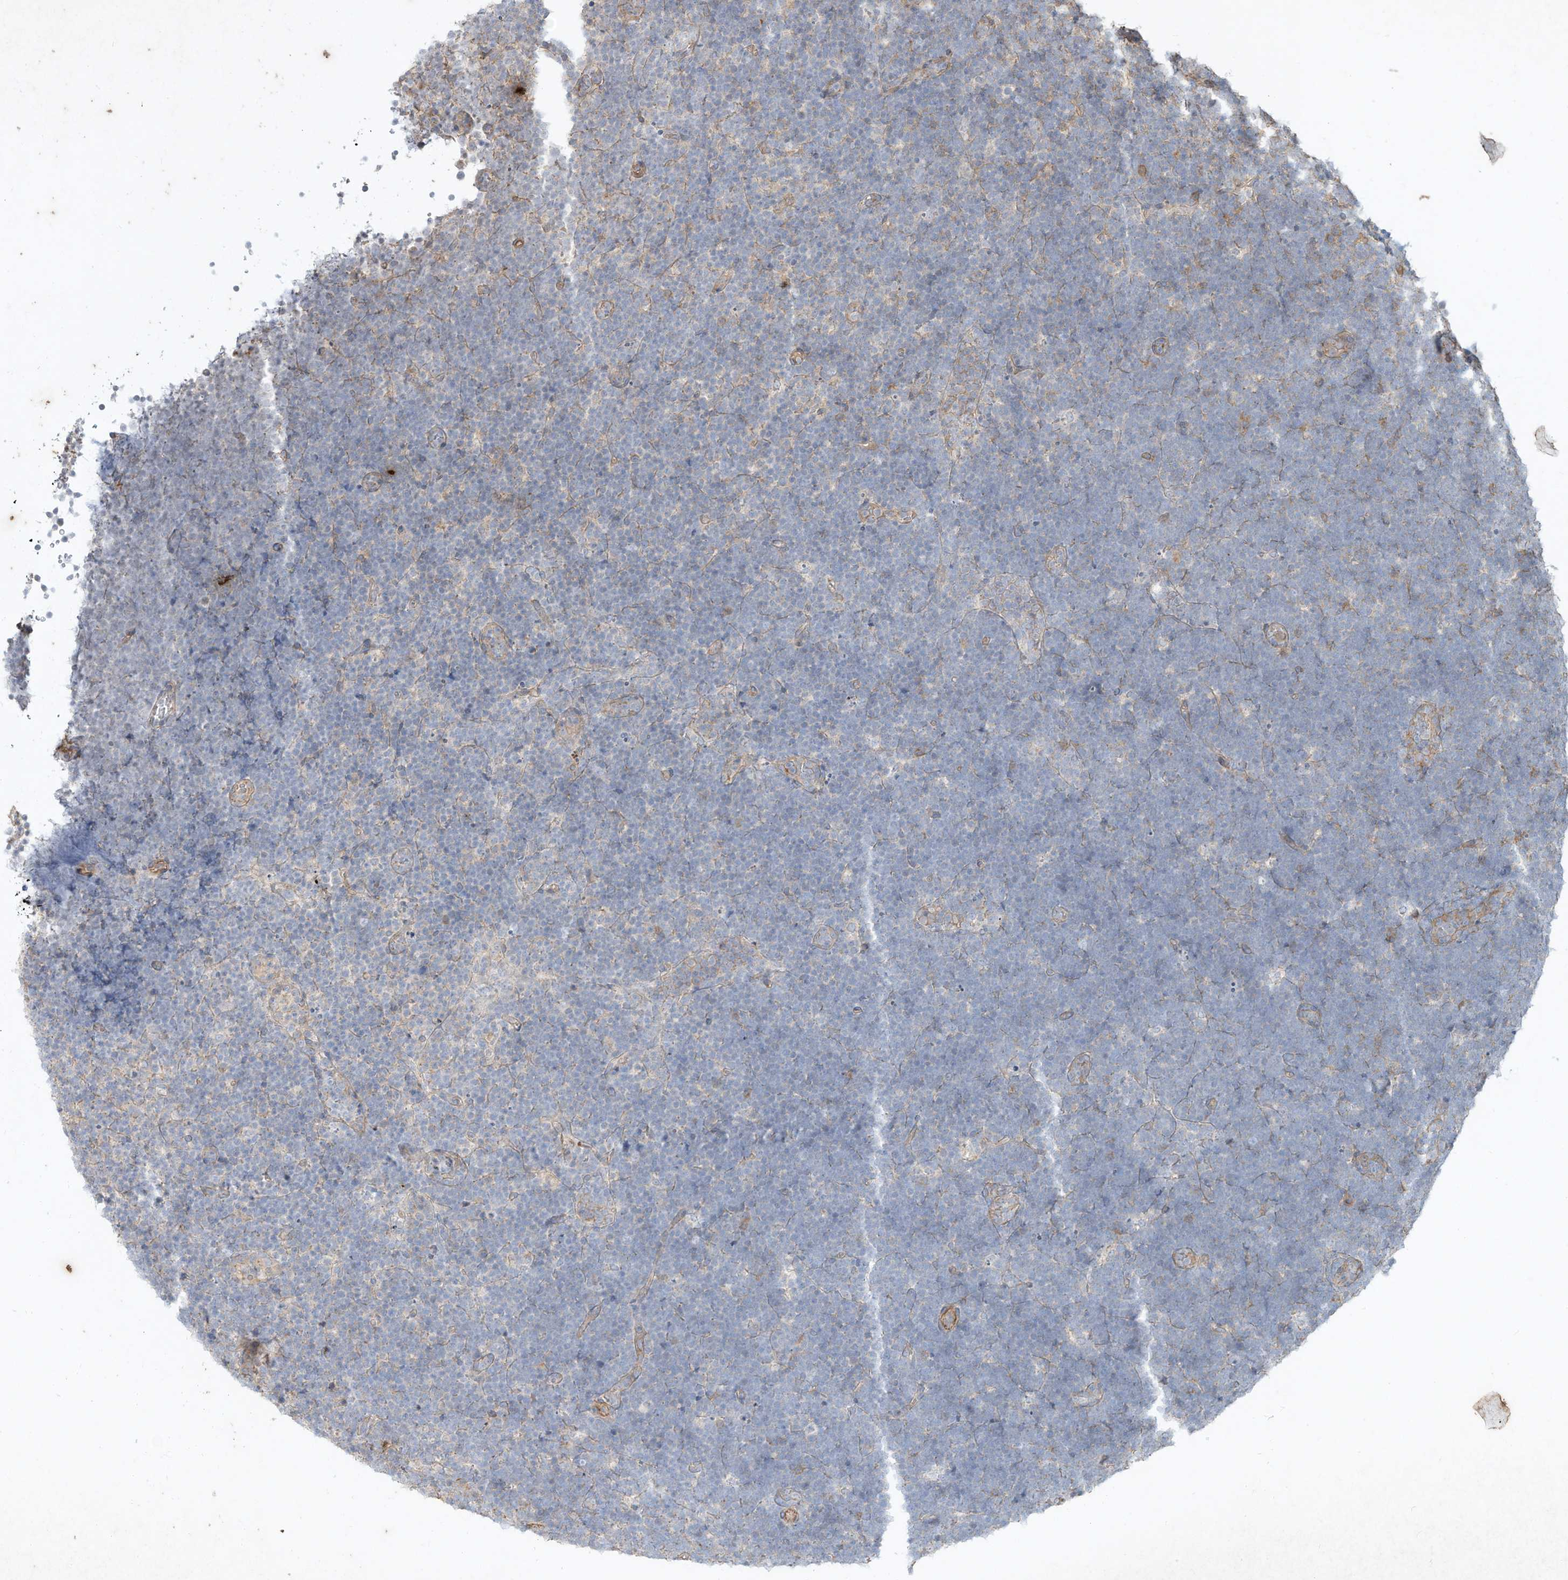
{"staining": {"intensity": "negative", "quantity": "none", "location": "none"}, "tissue": "lymphoma", "cell_type": "Tumor cells", "image_type": "cancer", "snomed": [{"axis": "morphology", "description": "Malignant lymphoma, non-Hodgkin's type, High grade"}, {"axis": "topography", "description": "Lymph node"}], "caption": "Immunohistochemical staining of lymphoma displays no significant positivity in tumor cells.", "gene": "HTR5A", "patient": {"sex": "male", "age": 13}}